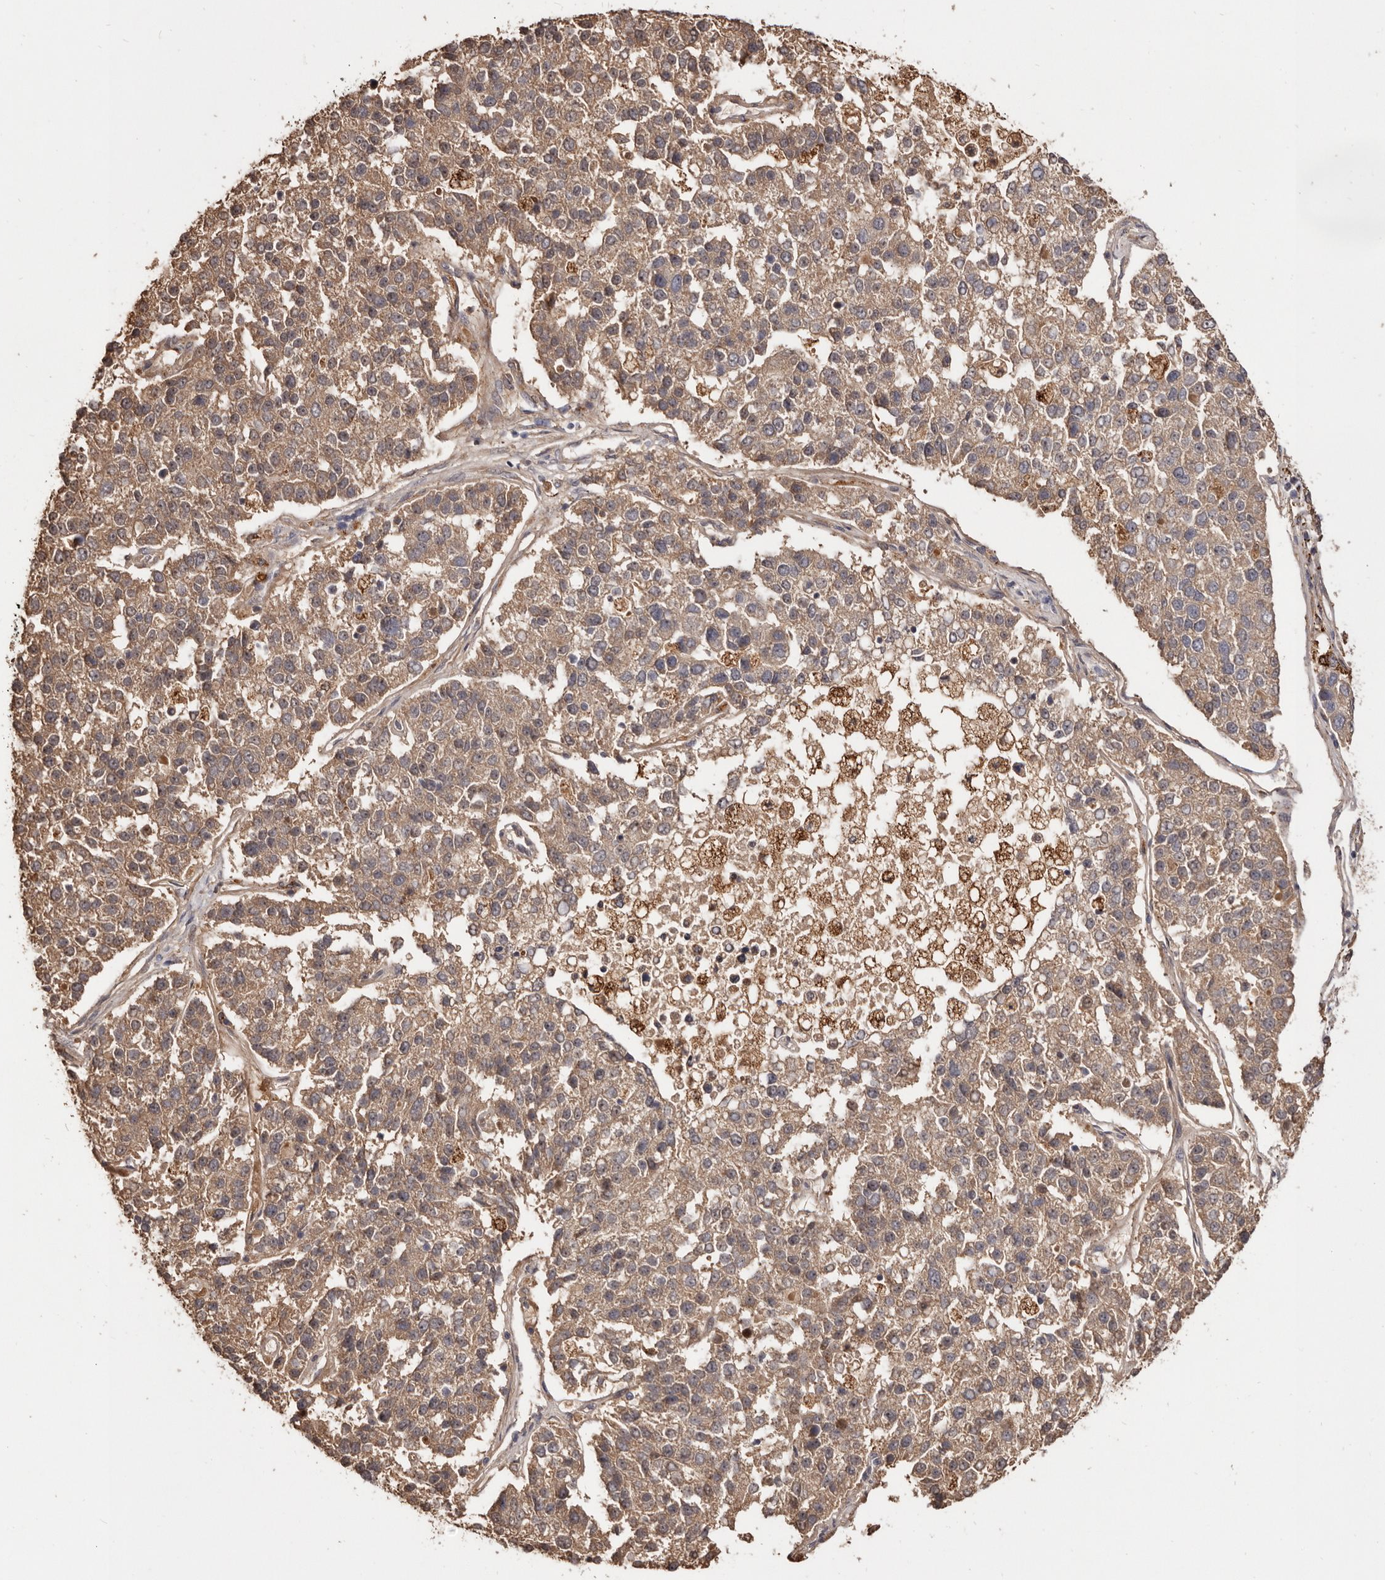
{"staining": {"intensity": "weak", "quantity": ">75%", "location": "cytoplasmic/membranous"}, "tissue": "pancreatic cancer", "cell_type": "Tumor cells", "image_type": "cancer", "snomed": [{"axis": "morphology", "description": "Adenocarcinoma, NOS"}, {"axis": "topography", "description": "Pancreas"}], "caption": "IHC (DAB) staining of pancreatic cancer reveals weak cytoplasmic/membranous protein staining in about >75% of tumor cells.", "gene": "AKAP7", "patient": {"sex": "female", "age": 61}}